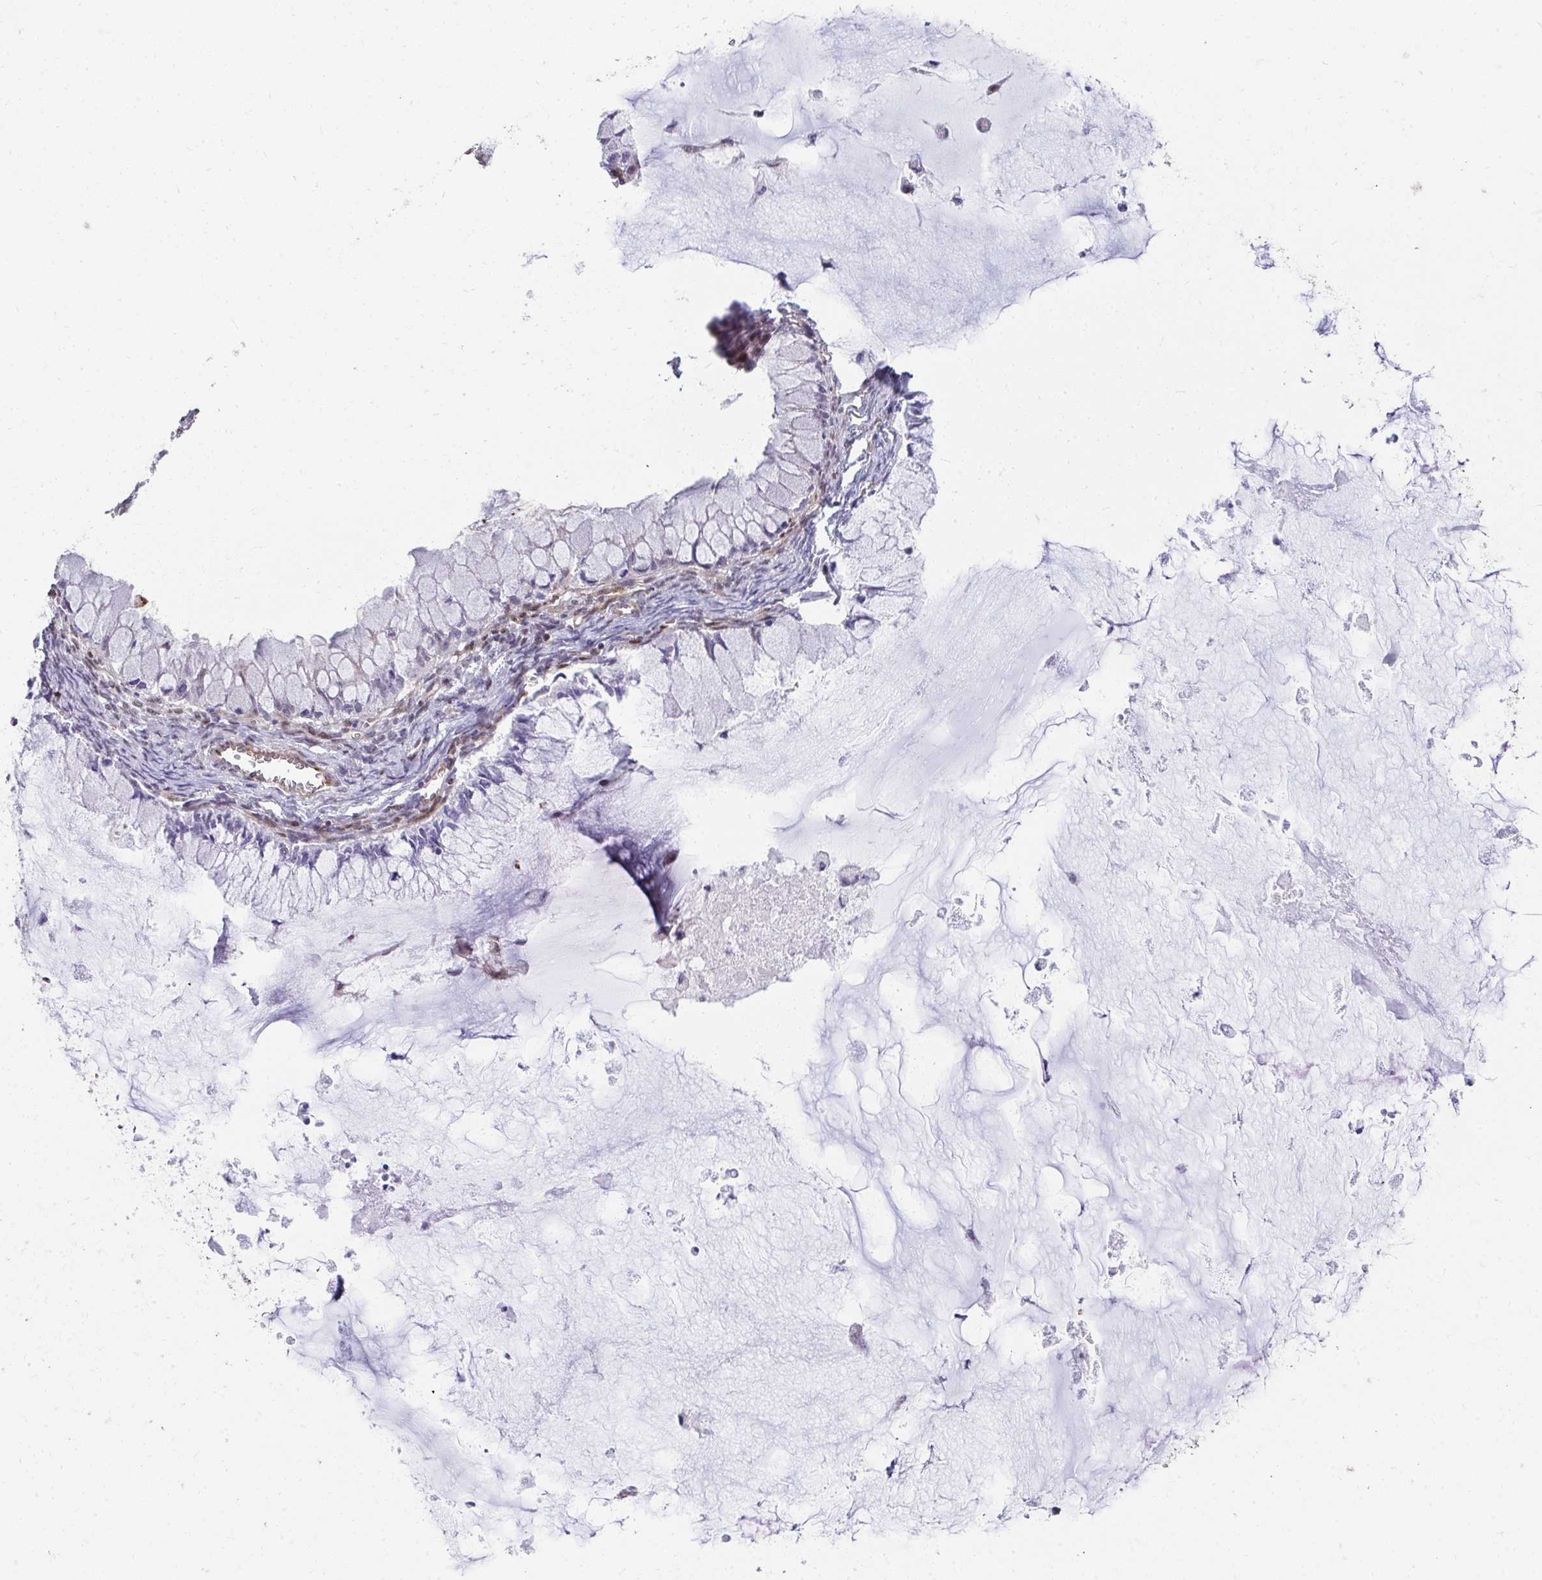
{"staining": {"intensity": "moderate", "quantity": "<25%", "location": "nuclear"}, "tissue": "ovarian cancer", "cell_type": "Tumor cells", "image_type": "cancer", "snomed": [{"axis": "morphology", "description": "Cystadenocarcinoma, mucinous, NOS"}, {"axis": "topography", "description": "Ovary"}], "caption": "This photomicrograph exhibits IHC staining of ovarian mucinous cystadenocarcinoma, with low moderate nuclear positivity in about <25% of tumor cells.", "gene": "FOXN3", "patient": {"sex": "female", "age": 34}}